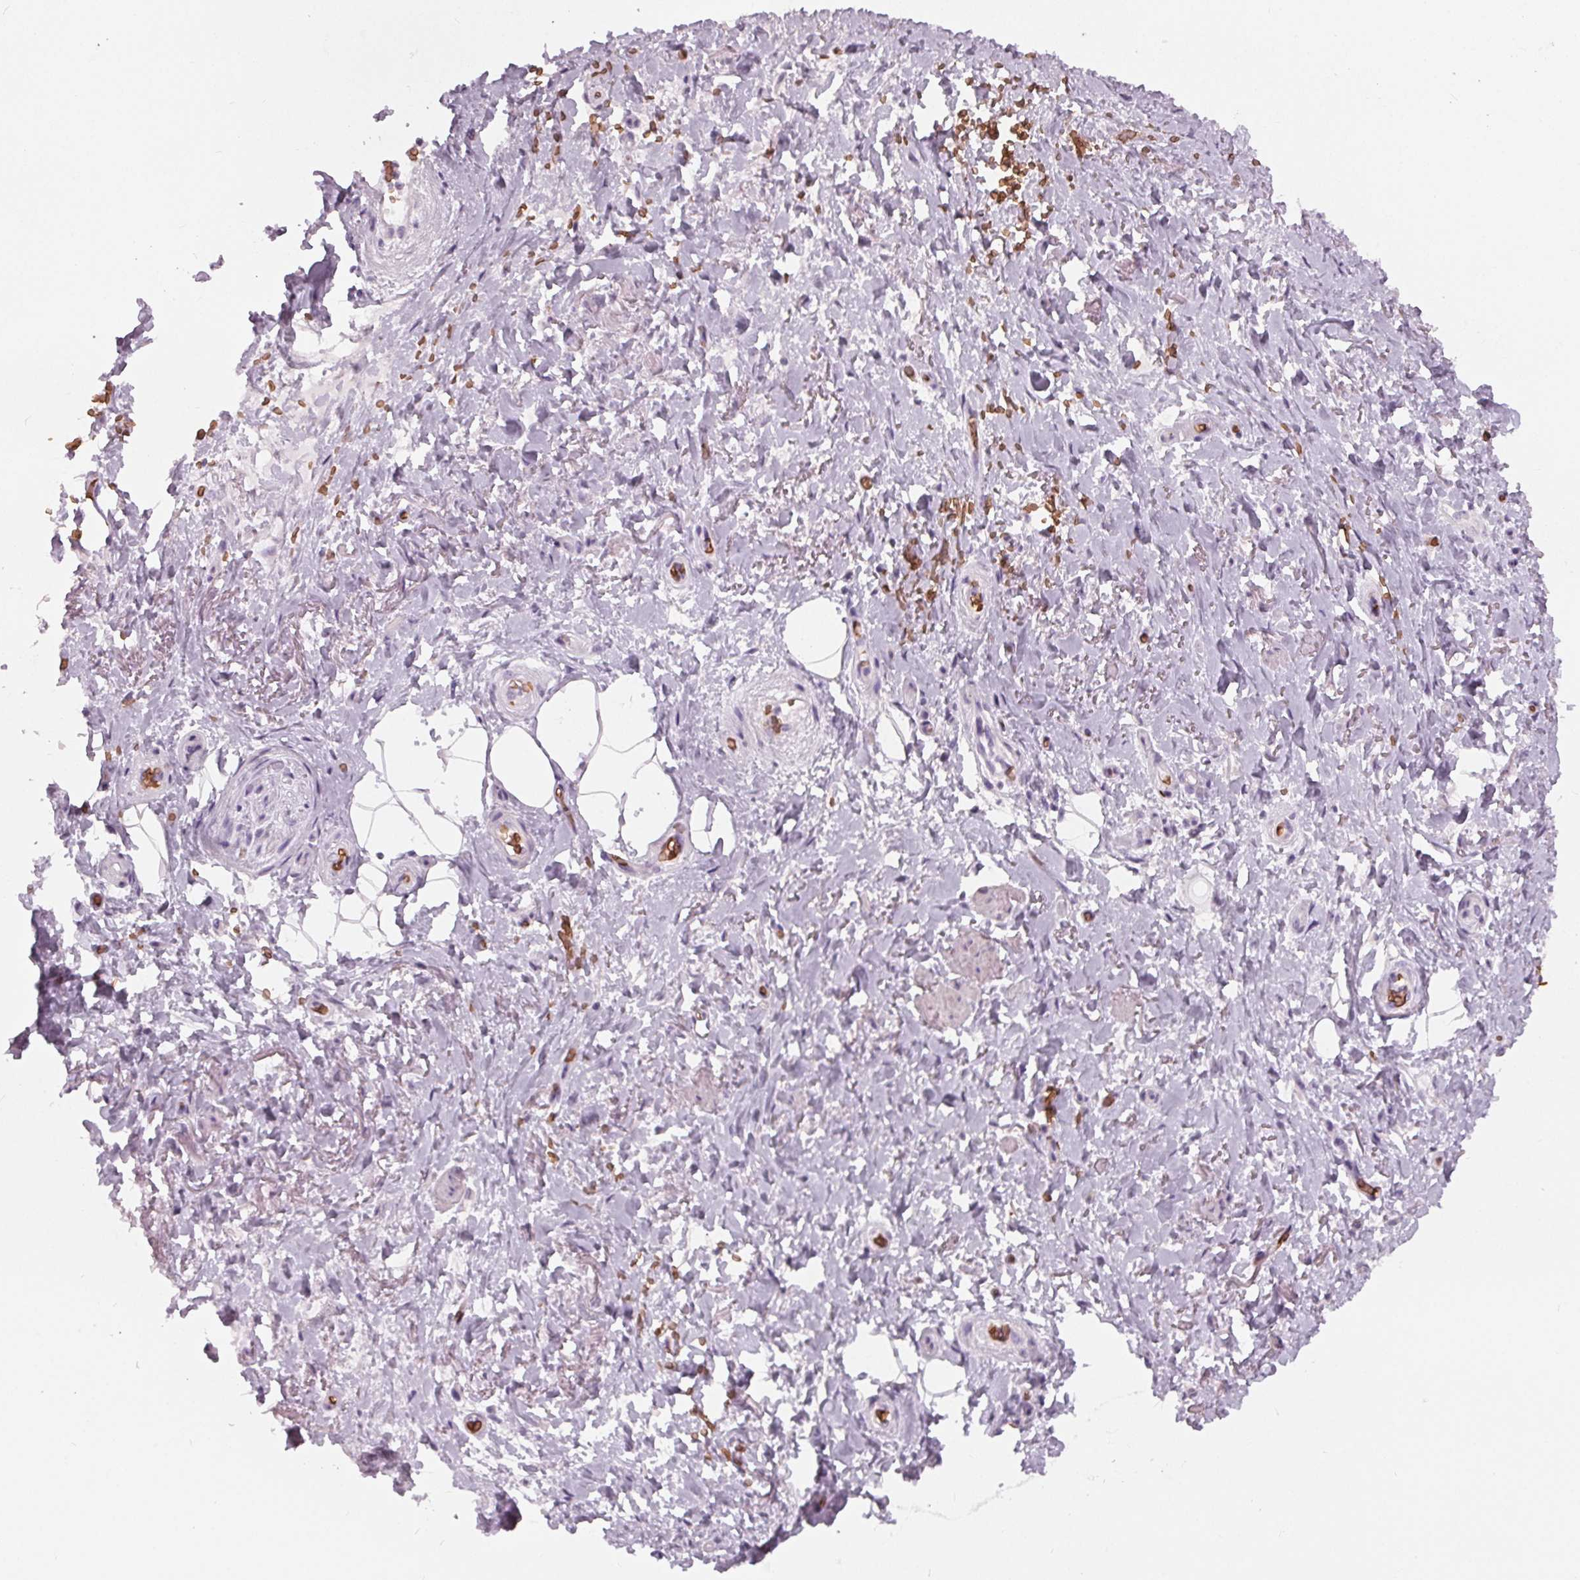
{"staining": {"intensity": "negative", "quantity": "none", "location": "none"}, "tissue": "adipose tissue", "cell_type": "Adipocytes", "image_type": "normal", "snomed": [{"axis": "morphology", "description": "Normal tissue, NOS"}, {"axis": "topography", "description": "Anal"}, {"axis": "topography", "description": "Peripheral nerve tissue"}], "caption": "Histopathology image shows no protein expression in adipocytes of benign adipose tissue.", "gene": "SLC4A1", "patient": {"sex": "male", "age": 53}}